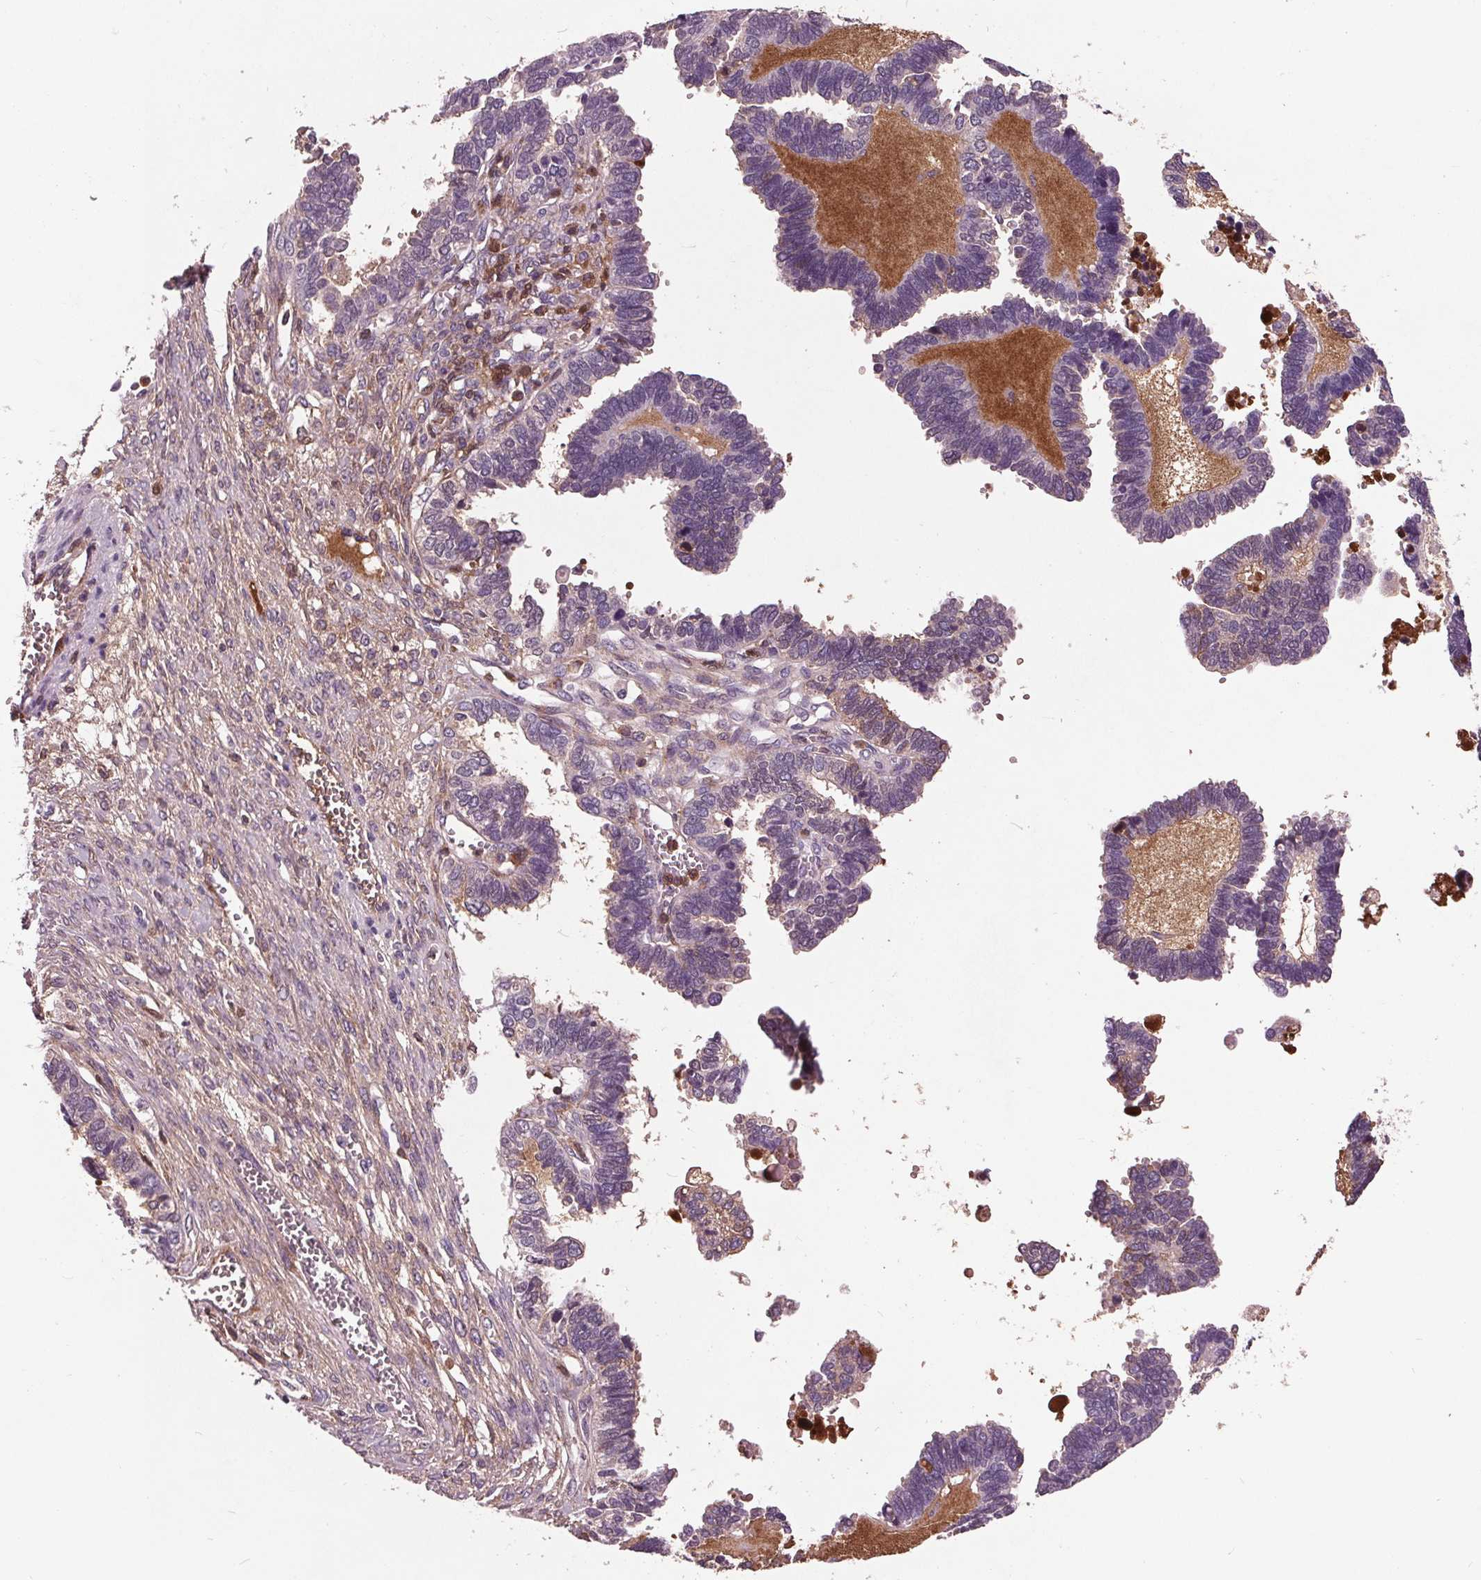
{"staining": {"intensity": "negative", "quantity": "none", "location": "none"}, "tissue": "ovarian cancer", "cell_type": "Tumor cells", "image_type": "cancer", "snomed": [{"axis": "morphology", "description": "Cystadenocarcinoma, serous, NOS"}, {"axis": "topography", "description": "Ovary"}], "caption": "The immunohistochemistry histopathology image has no significant staining in tumor cells of ovarian cancer (serous cystadenocarcinoma) tissue.", "gene": "C6", "patient": {"sex": "female", "age": 51}}